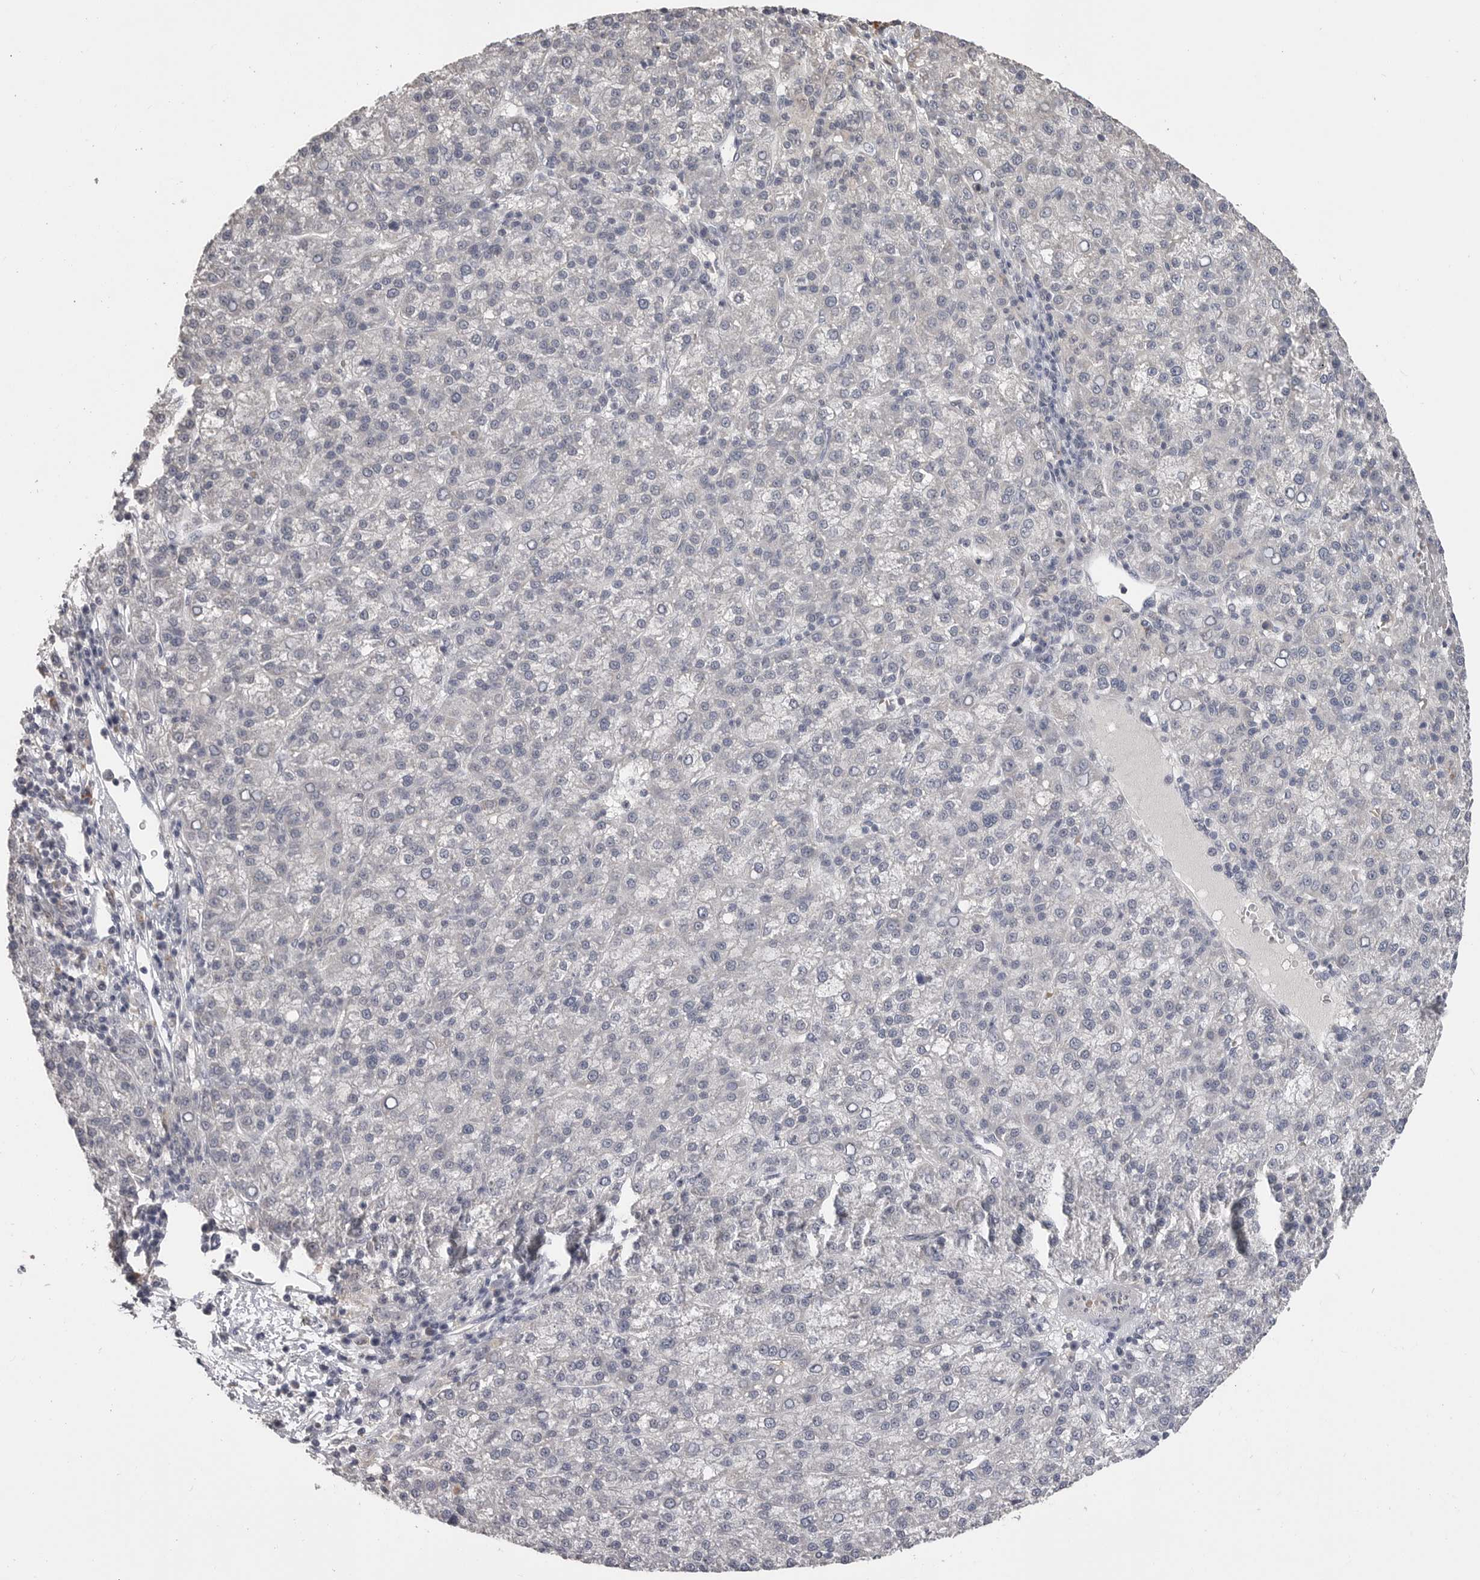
{"staining": {"intensity": "negative", "quantity": "none", "location": "none"}, "tissue": "liver cancer", "cell_type": "Tumor cells", "image_type": "cancer", "snomed": [{"axis": "morphology", "description": "Carcinoma, Hepatocellular, NOS"}, {"axis": "topography", "description": "Liver"}], "caption": "Immunohistochemistry histopathology image of neoplastic tissue: liver cancer (hepatocellular carcinoma) stained with DAB (3,3'-diaminobenzidine) shows no significant protein positivity in tumor cells.", "gene": "PLEKHF1", "patient": {"sex": "female", "age": 58}}